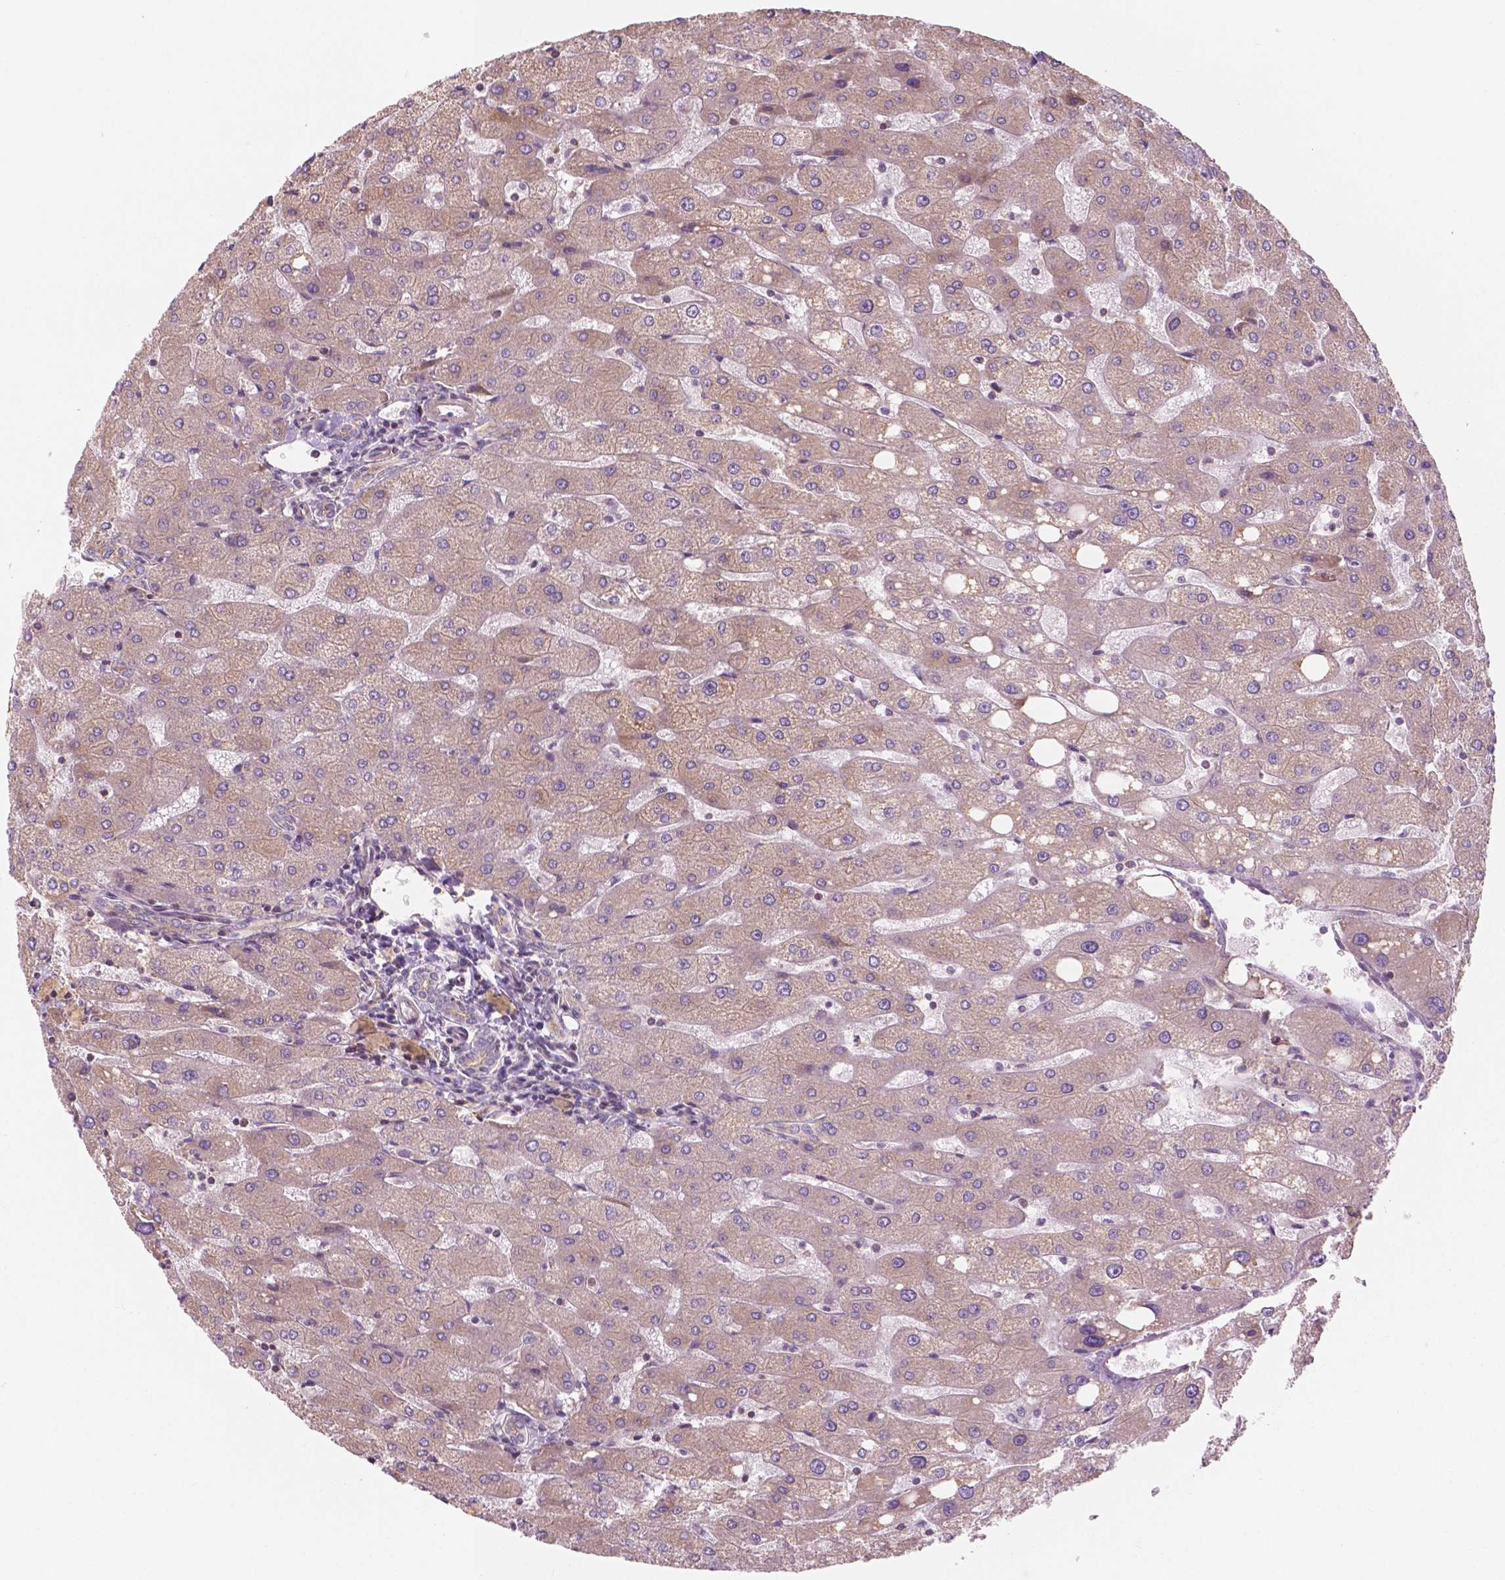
{"staining": {"intensity": "moderate", "quantity": "<25%", "location": "cytoplasmic/membranous"}, "tissue": "liver", "cell_type": "Cholangiocytes", "image_type": "normal", "snomed": [{"axis": "morphology", "description": "Normal tissue, NOS"}, {"axis": "topography", "description": "Liver"}], "caption": "This micrograph exhibits IHC staining of benign human liver, with low moderate cytoplasmic/membranous staining in approximately <25% of cholangiocytes.", "gene": "SURF4", "patient": {"sex": "male", "age": 67}}